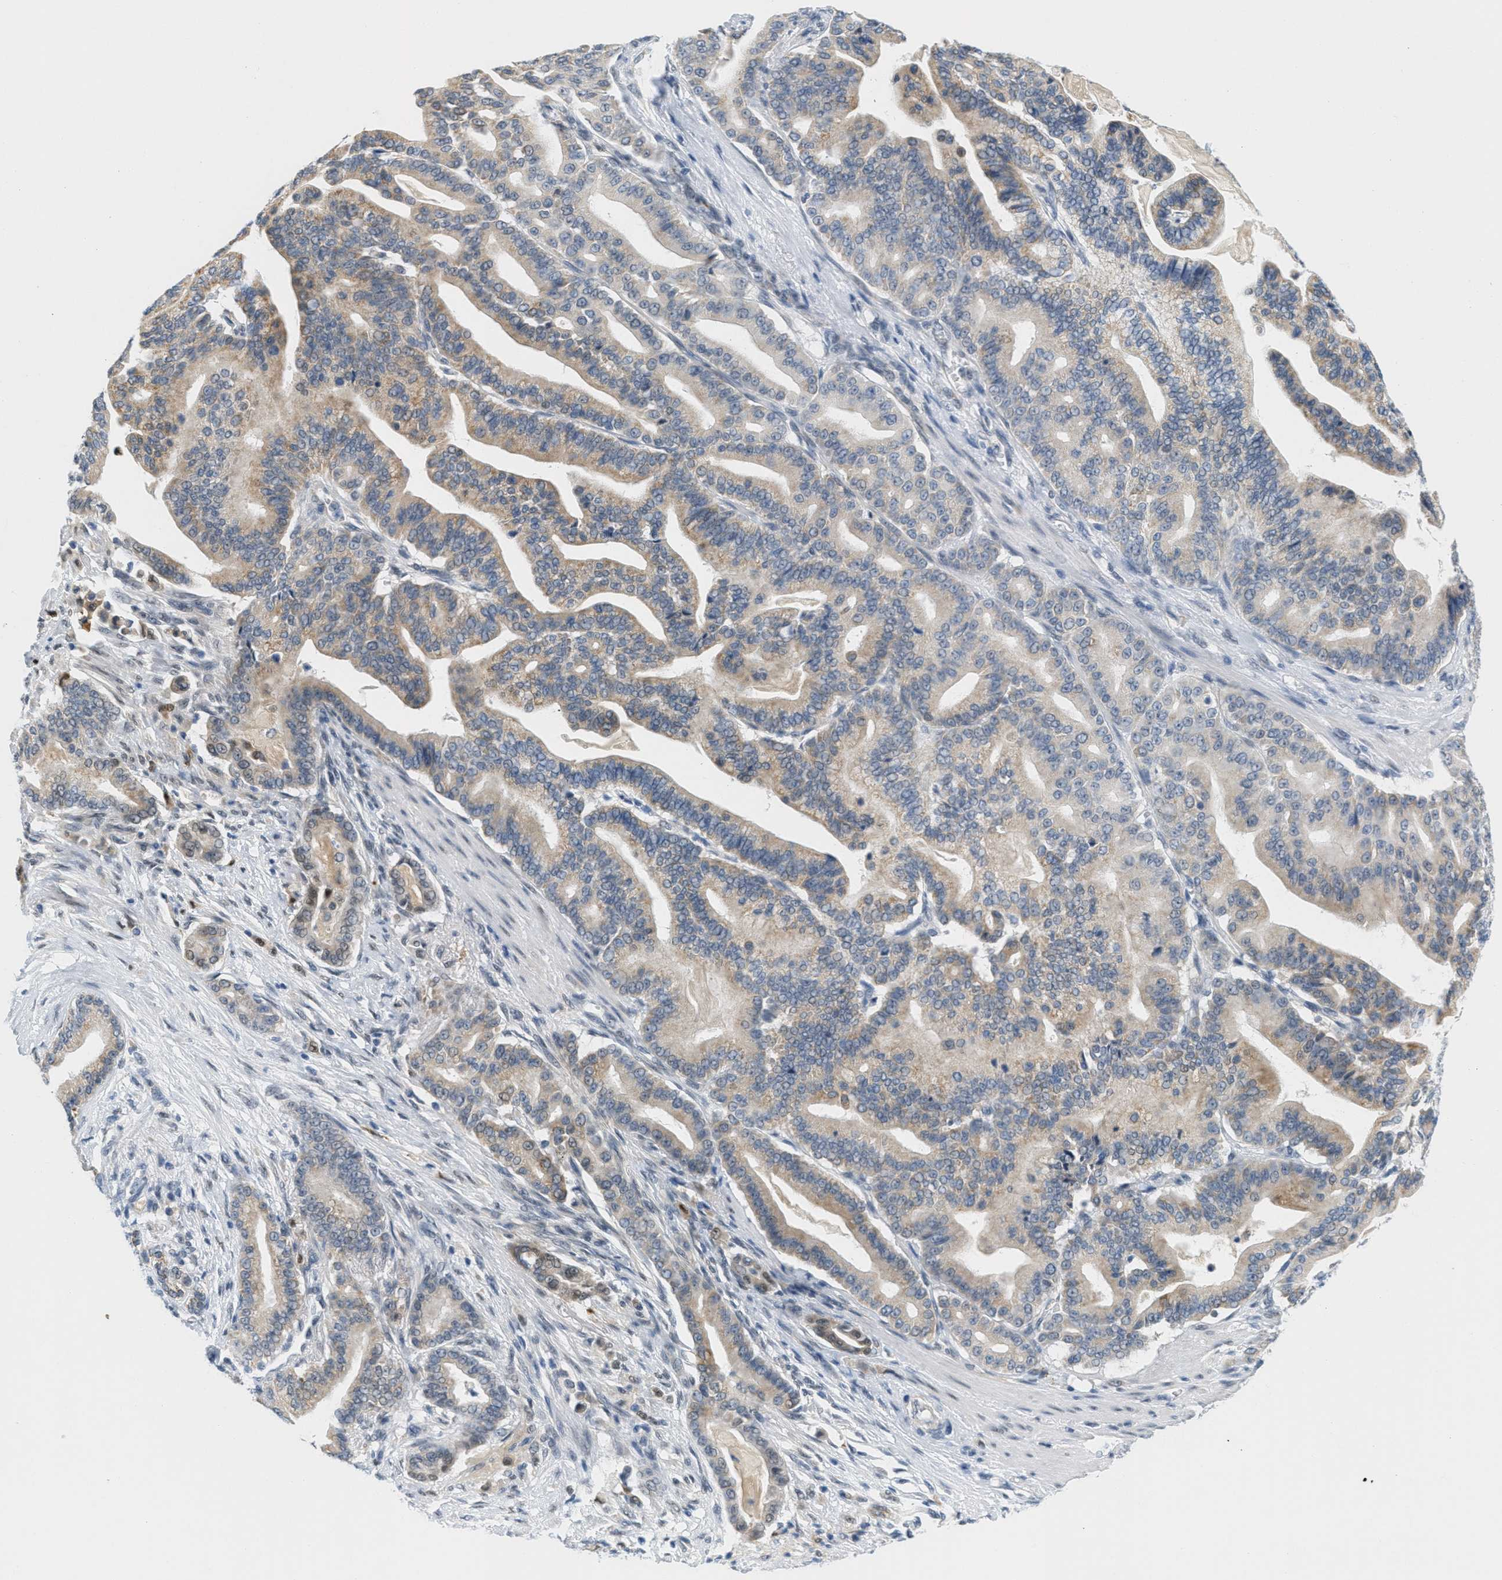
{"staining": {"intensity": "weak", "quantity": "25%-75%", "location": "cytoplasmic/membranous"}, "tissue": "pancreatic cancer", "cell_type": "Tumor cells", "image_type": "cancer", "snomed": [{"axis": "morphology", "description": "Normal tissue, NOS"}, {"axis": "morphology", "description": "Adenocarcinoma, NOS"}, {"axis": "topography", "description": "Pancreas"}], "caption": "IHC histopathology image of neoplastic tissue: human pancreatic cancer stained using IHC exhibits low levels of weak protein expression localized specifically in the cytoplasmic/membranous of tumor cells, appearing as a cytoplasmic/membranous brown color.", "gene": "HS3ST2", "patient": {"sex": "male", "age": 63}}